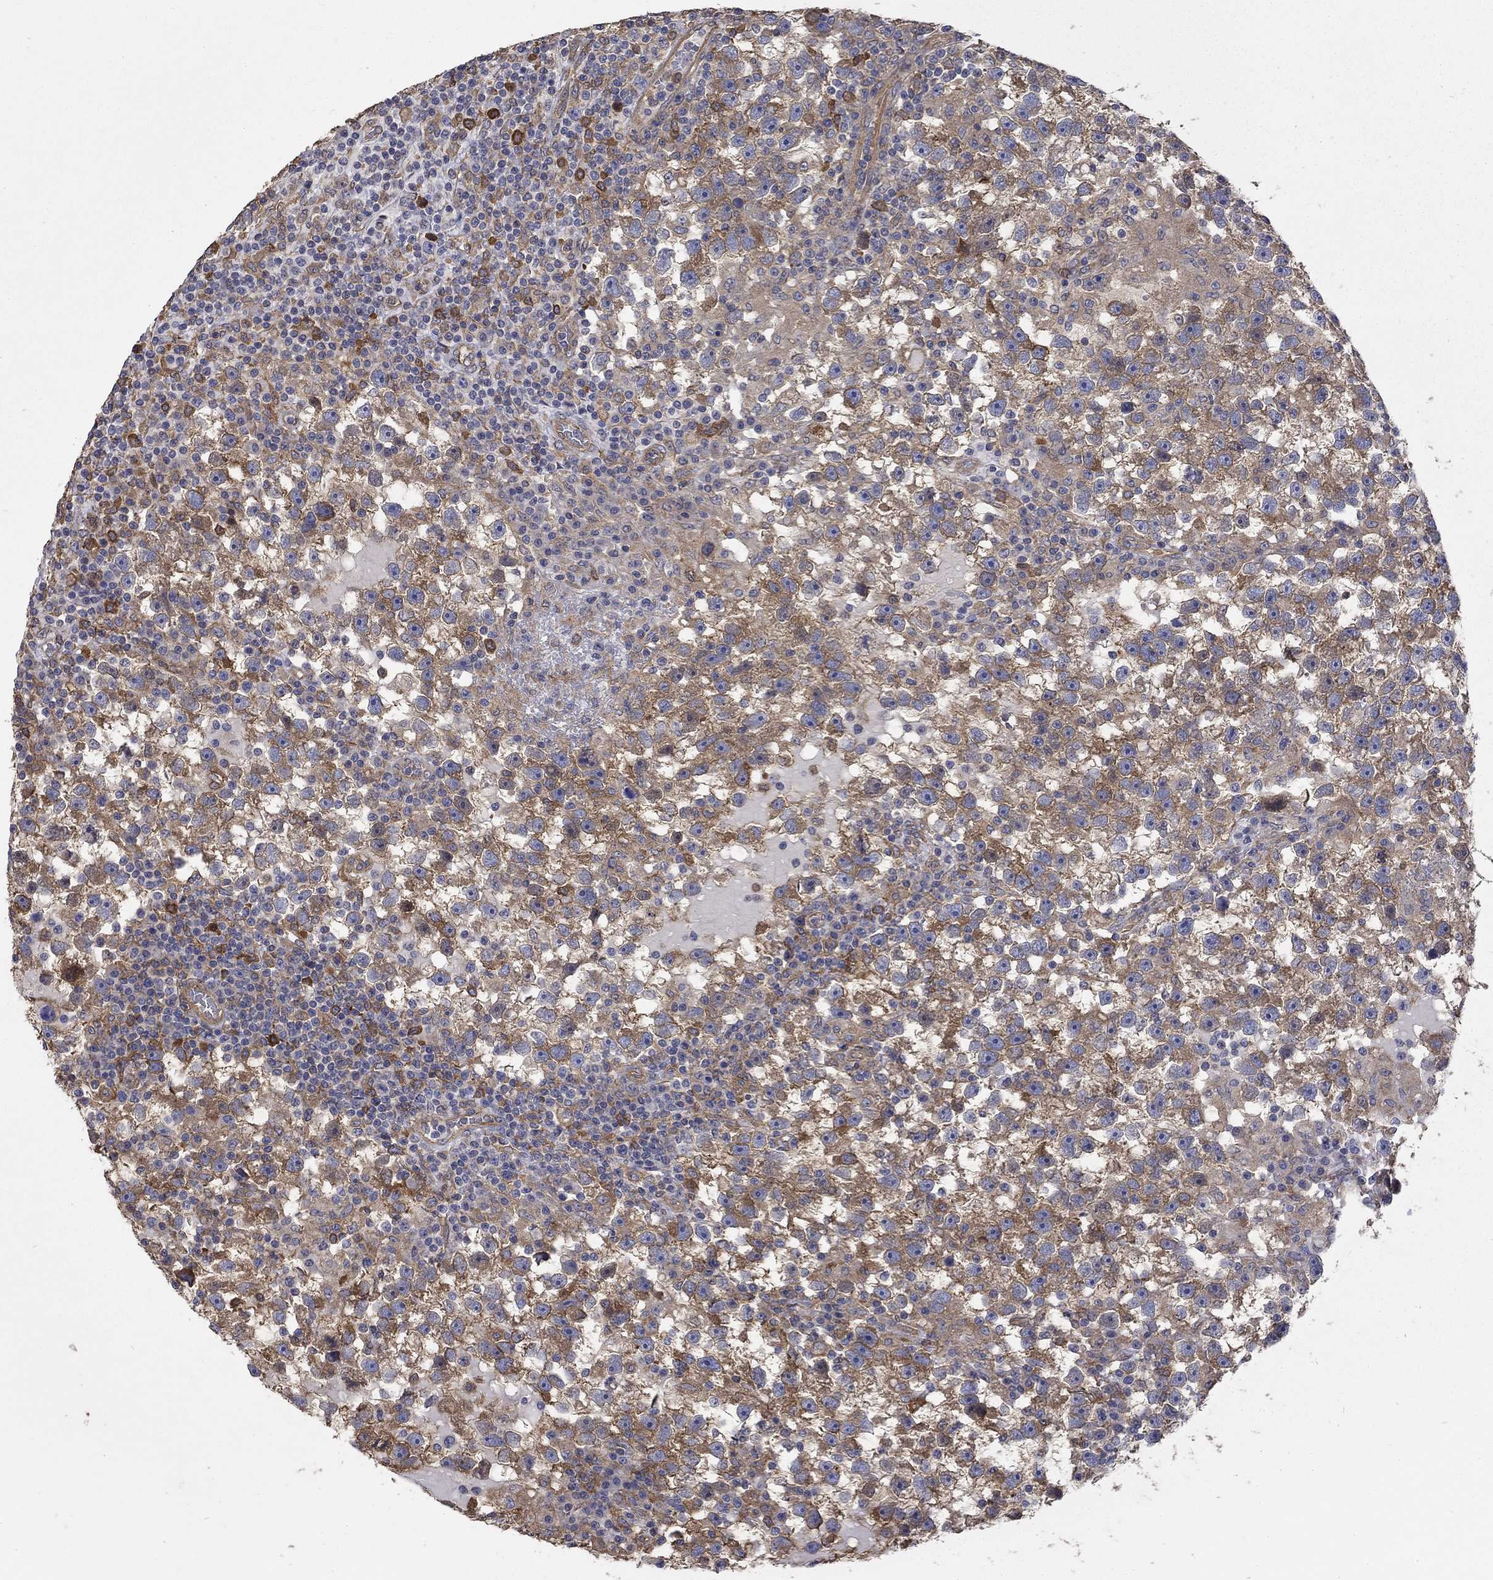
{"staining": {"intensity": "strong", "quantity": "25%-75%", "location": "cytoplasmic/membranous"}, "tissue": "testis cancer", "cell_type": "Tumor cells", "image_type": "cancer", "snomed": [{"axis": "morphology", "description": "Seminoma, NOS"}, {"axis": "topography", "description": "Testis"}], "caption": "This photomicrograph shows immunohistochemistry staining of human testis cancer (seminoma), with high strong cytoplasmic/membranous expression in approximately 25%-75% of tumor cells.", "gene": "DPYSL2", "patient": {"sex": "male", "age": 47}}